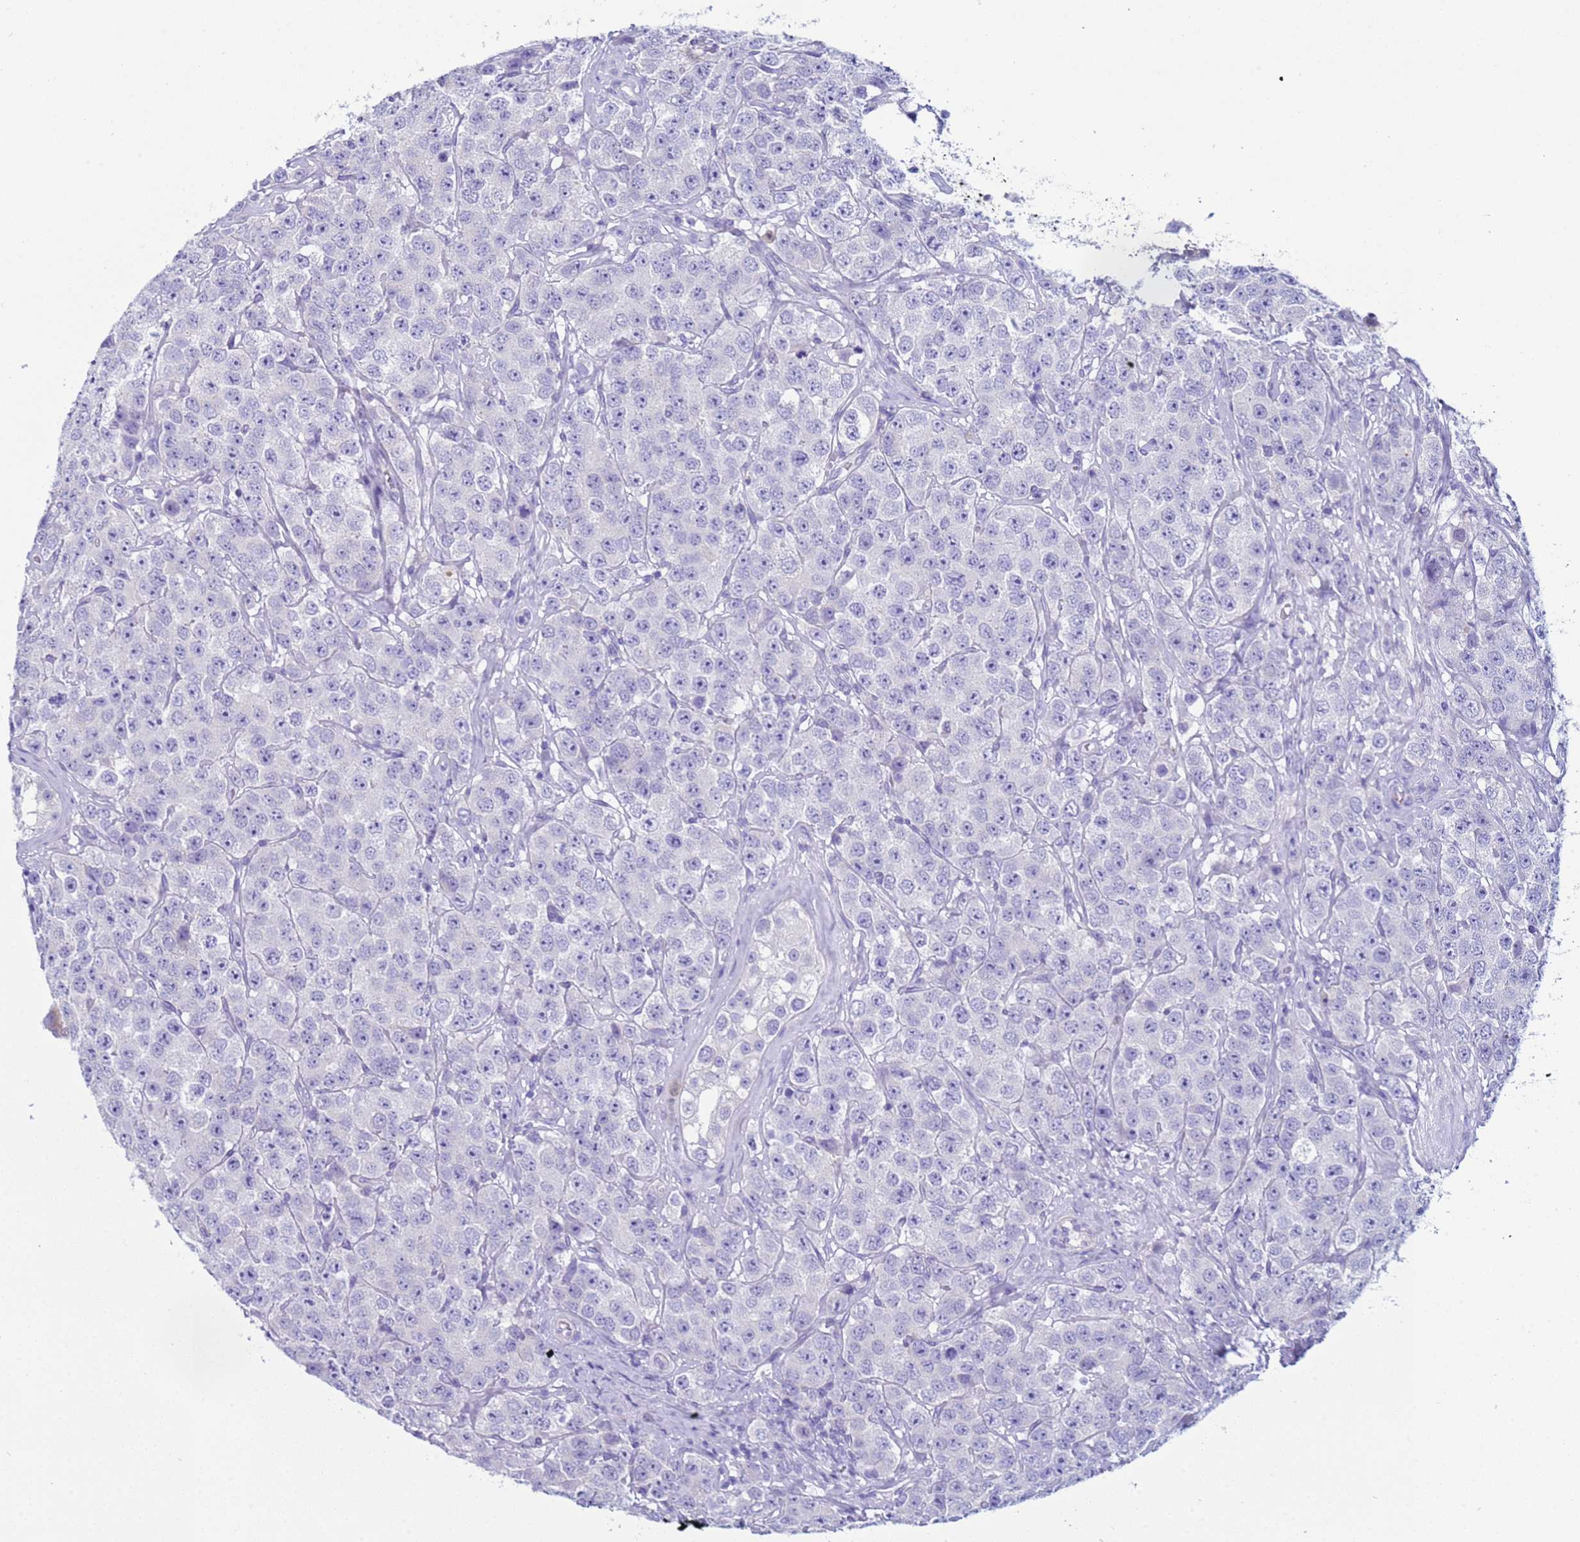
{"staining": {"intensity": "negative", "quantity": "none", "location": "none"}, "tissue": "testis cancer", "cell_type": "Tumor cells", "image_type": "cancer", "snomed": [{"axis": "morphology", "description": "Seminoma, NOS"}, {"axis": "topography", "description": "Testis"}], "caption": "DAB (3,3'-diaminobenzidine) immunohistochemical staining of testis cancer (seminoma) reveals no significant expression in tumor cells. (Stains: DAB immunohistochemistry with hematoxylin counter stain, Microscopy: brightfield microscopy at high magnification).", "gene": "CST4", "patient": {"sex": "male", "age": 28}}